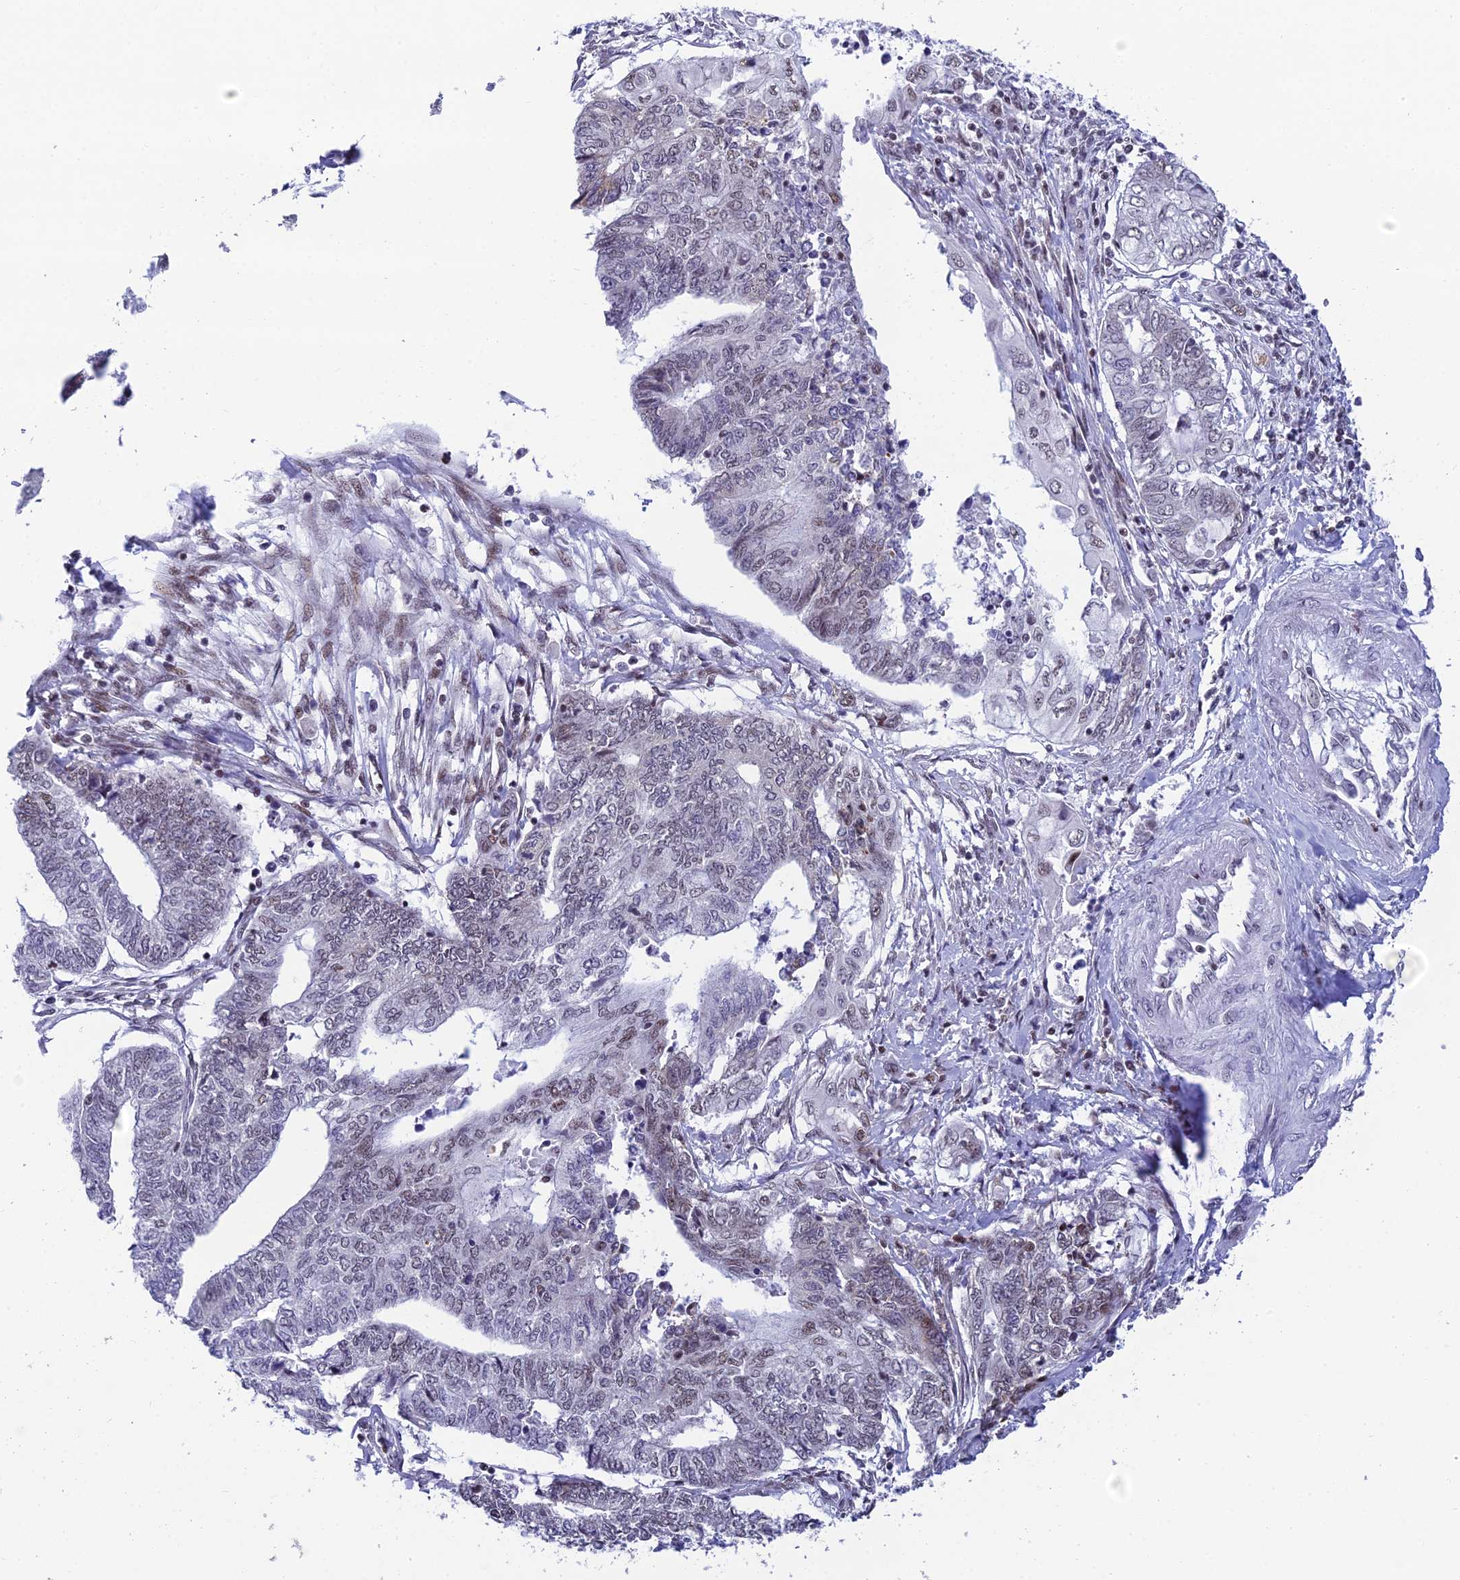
{"staining": {"intensity": "weak", "quantity": "<25%", "location": "nuclear"}, "tissue": "endometrial cancer", "cell_type": "Tumor cells", "image_type": "cancer", "snomed": [{"axis": "morphology", "description": "Adenocarcinoma, NOS"}, {"axis": "topography", "description": "Uterus"}, {"axis": "topography", "description": "Endometrium"}], "caption": "This is an immunohistochemistry (IHC) image of human endometrial adenocarcinoma. There is no staining in tumor cells.", "gene": "USP22", "patient": {"sex": "female", "age": 70}}